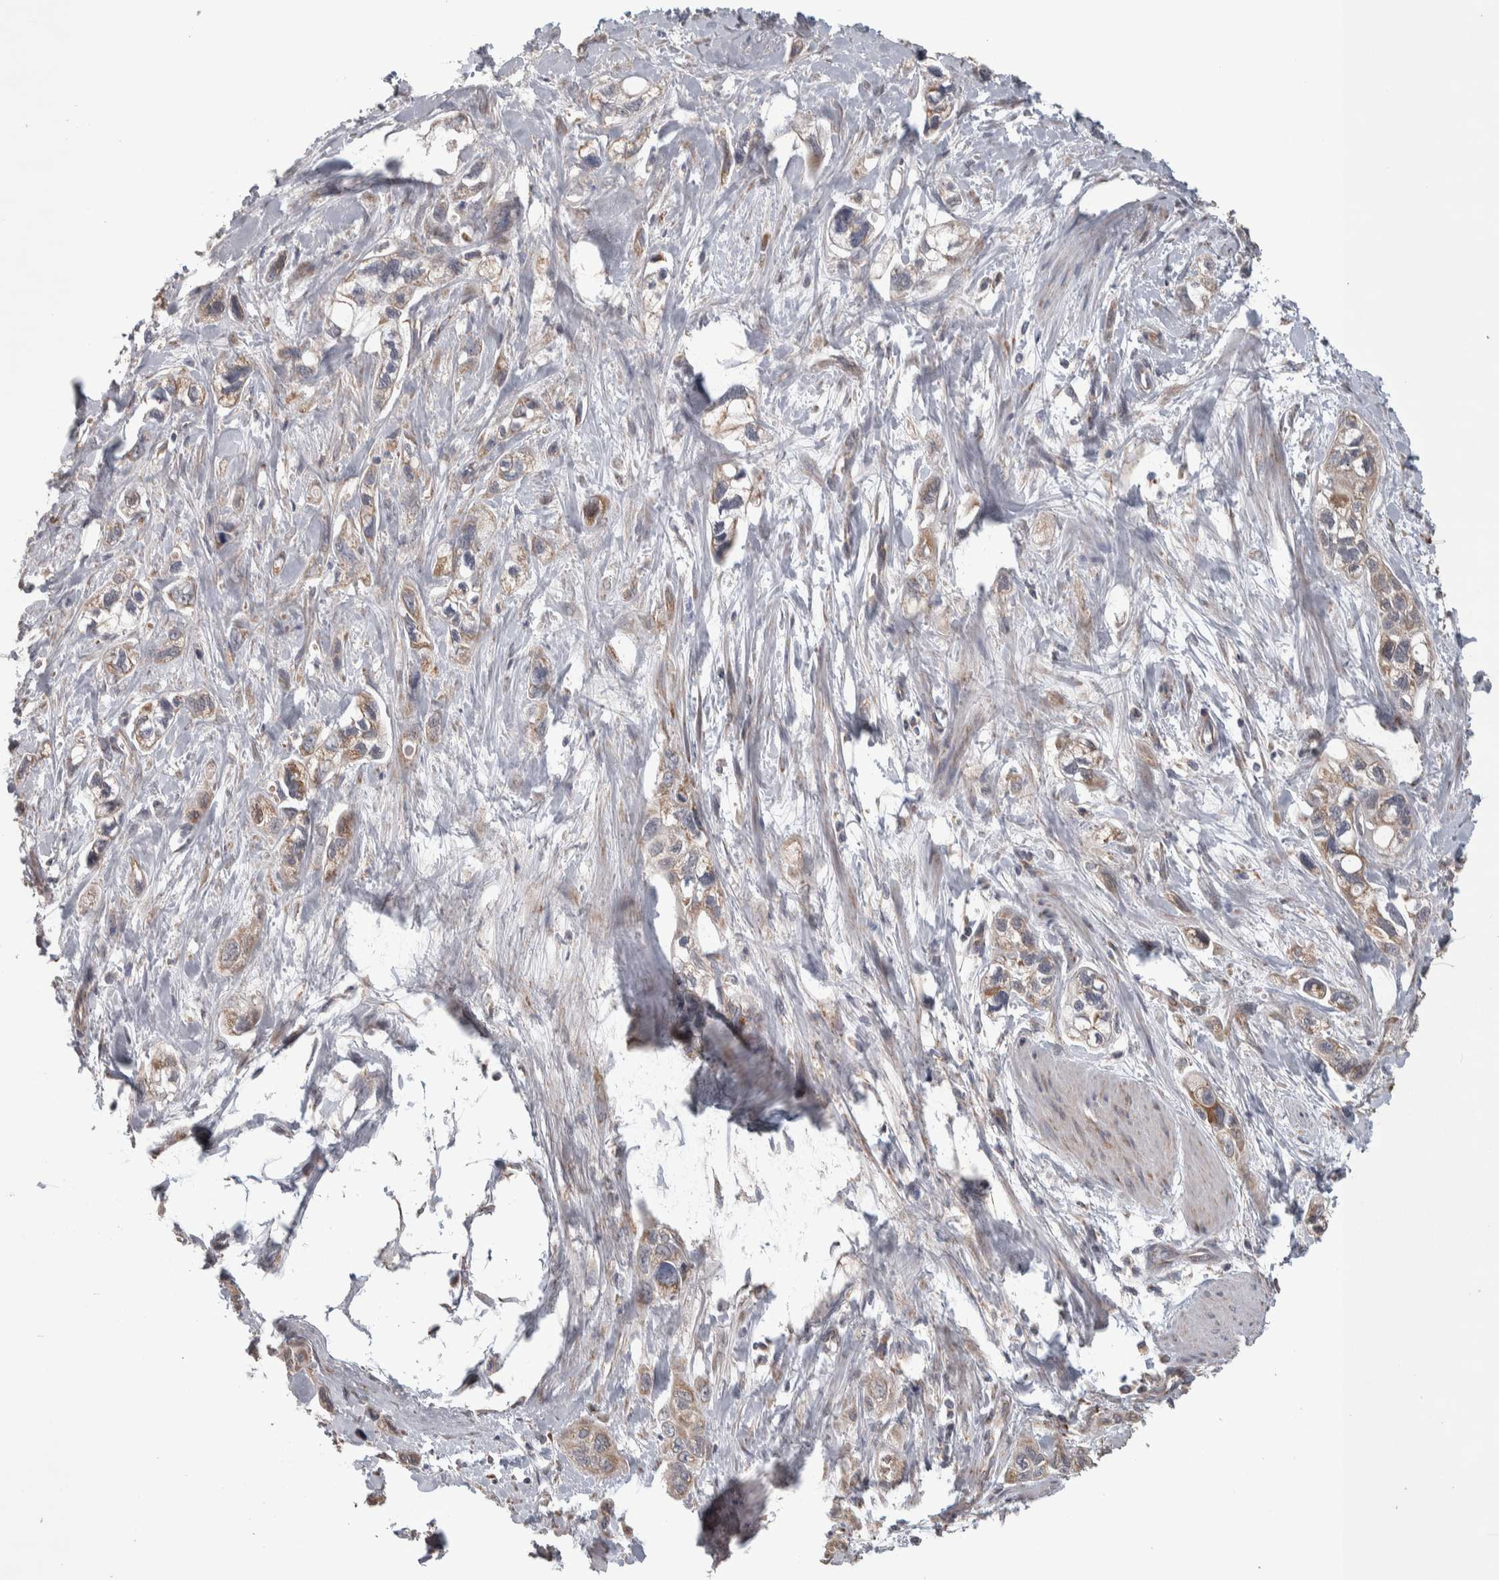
{"staining": {"intensity": "weak", "quantity": ">75%", "location": "cytoplasmic/membranous"}, "tissue": "pancreatic cancer", "cell_type": "Tumor cells", "image_type": "cancer", "snomed": [{"axis": "morphology", "description": "Adenocarcinoma, NOS"}, {"axis": "topography", "description": "Pancreas"}], "caption": "The micrograph demonstrates a brown stain indicating the presence of a protein in the cytoplasmic/membranous of tumor cells in pancreatic adenocarcinoma.", "gene": "SCO1", "patient": {"sex": "male", "age": 74}}